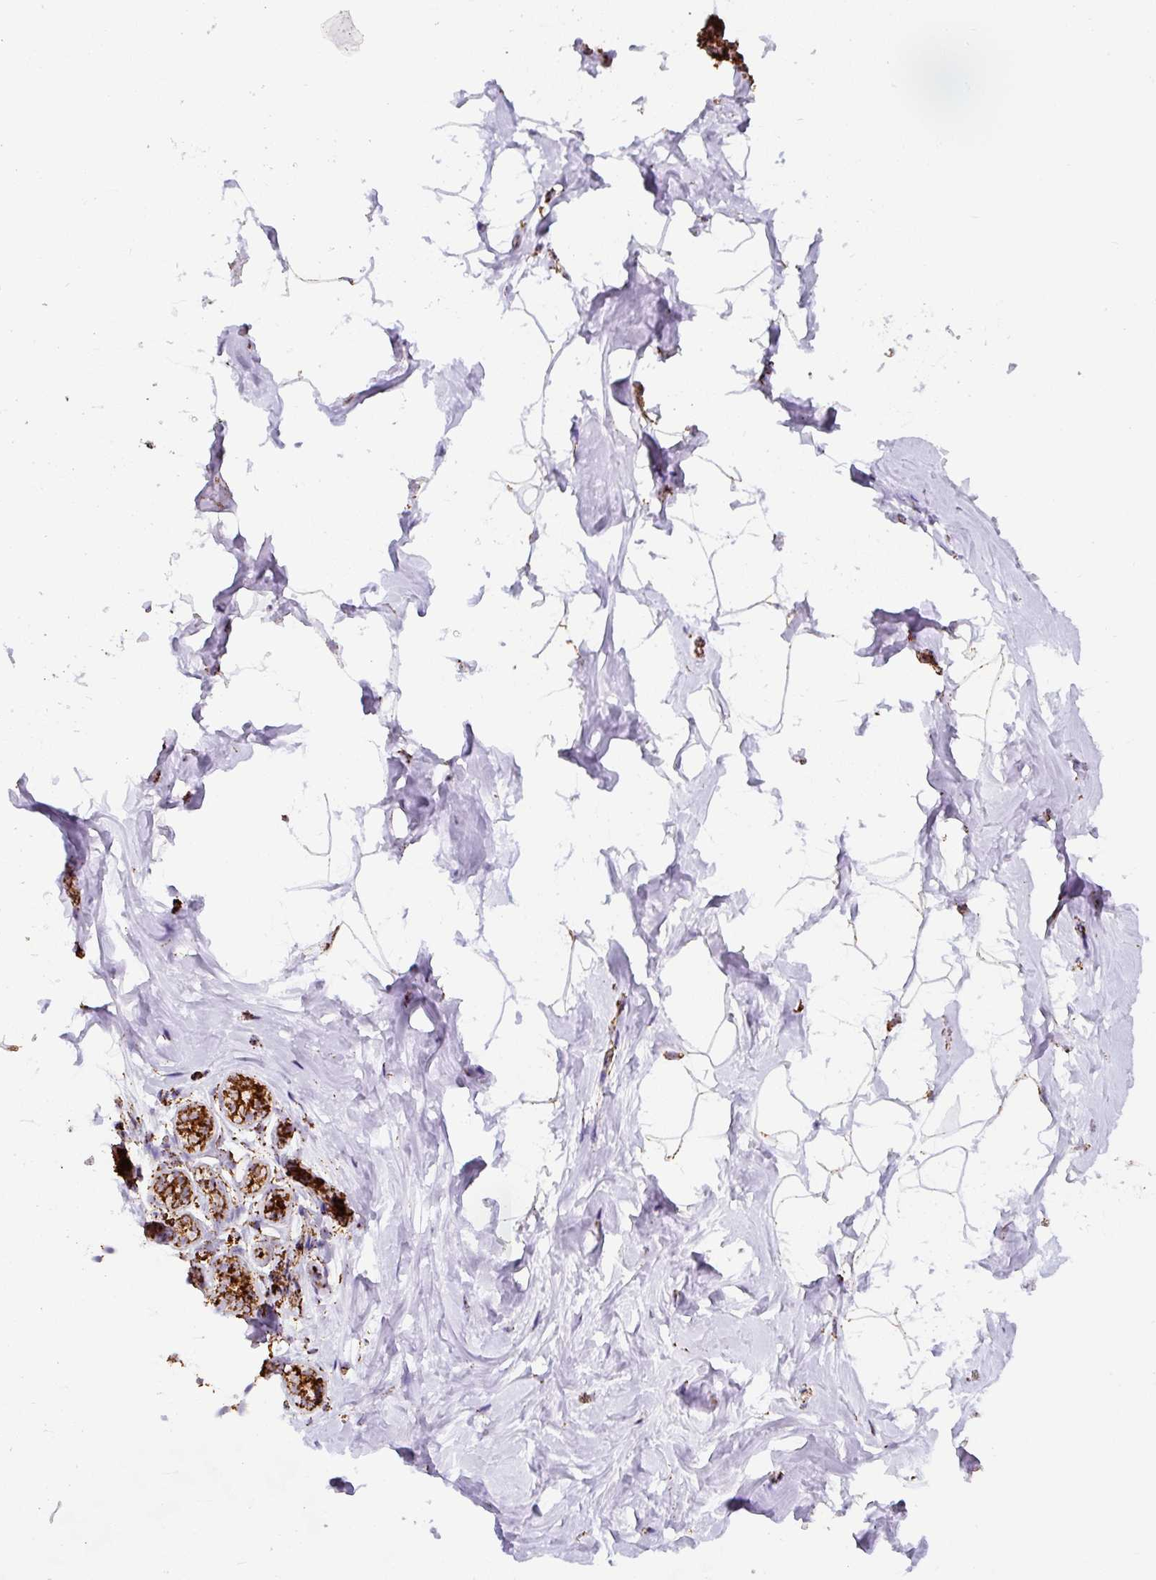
{"staining": {"intensity": "moderate", "quantity": "25%-75%", "location": "cytoplasmic/membranous"}, "tissue": "breast", "cell_type": "Adipocytes", "image_type": "normal", "snomed": [{"axis": "morphology", "description": "Normal tissue, NOS"}, {"axis": "topography", "description": "Breast"}], "caption": "Immunohistochemical staining of unremarkable breast shows 25%-75% levels of moderate cytoplasmic/membranous protein positivity in approximately 25%-75% of adipocytes. (DAB IHC with brightfield microscopy, high magnification).", "gene": "ATP5F1A", "patient": {"sex": "female", "age": 32}}